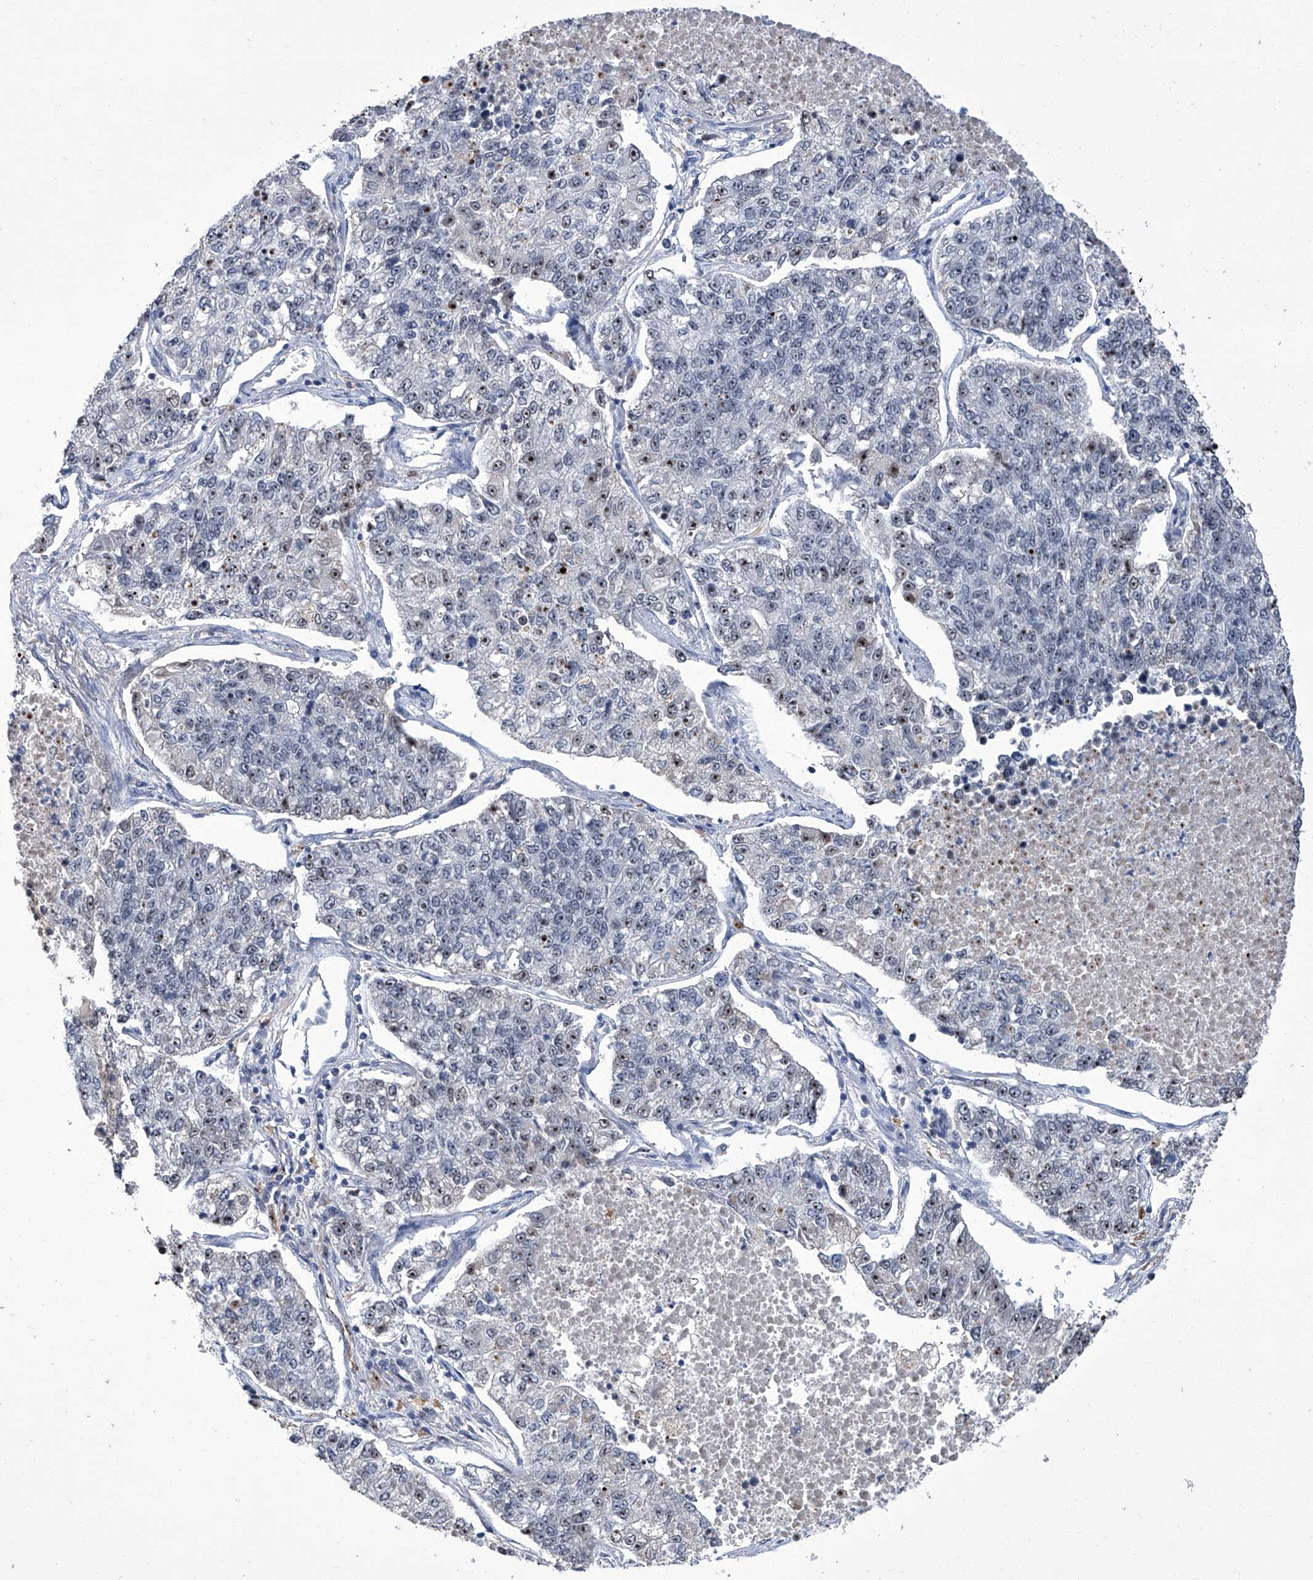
{"staining": {"intensity": "moderate", "quantity": "<25%", "location": "nuclear"}, "tissue": "lung cancer", "cell_type": "Tumor cells", "image_type": "cancer", "snomed": [{"axis": "morphology", "description": "Adenocarcinoma, NOS"}, {"axis": "topography", "description": "Lung"}], "caption": "Lung cancer stained with immunohistochemistry shows moderate nuclear expression in about <25% of tumor cells.", "gene": "CMTR1", "patient": {"sex": "male", "age": 49}}